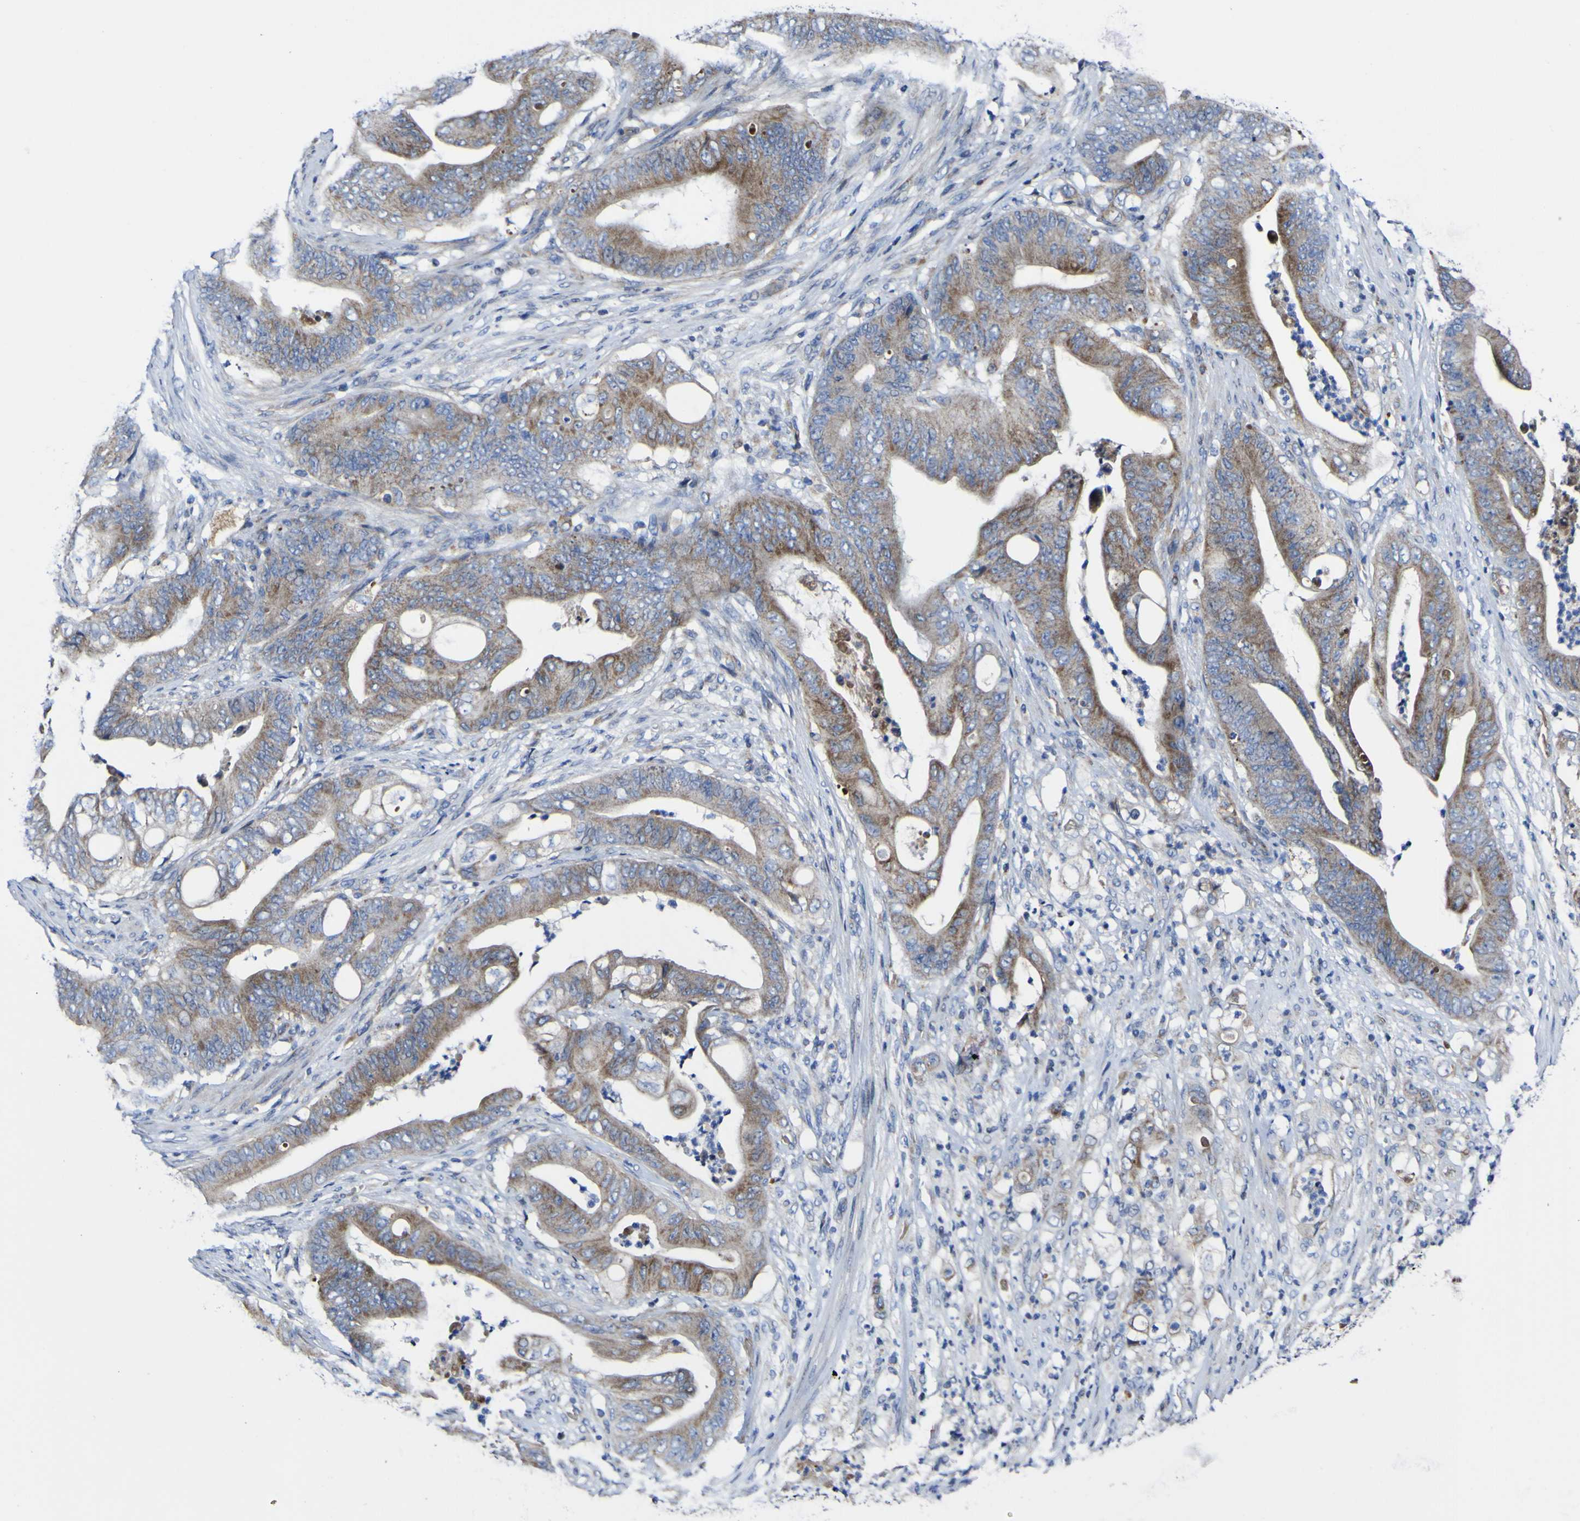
{"staining": {"intensity": "moderate", "quantity": ">75%", "location": "cytoplasmic/membranous"}, "tissue": "stomach cancer", "cell_type": "Tumor cells", "image_type": "cancer", "snomed": [{"axis": "morphology", "description": "Adenocarcinoma, NOS"}, {"axis": "topography", "description": "Stomach"}], "caption": "Stomach adenocarcinoma was stained to show a protein in brown. There is medium levels of moderate cytoplasmic/membranous expression in about >75% of tumor cells.", "gene": "CCDC90B", "patient": {"sex": "female", "age": 73}}